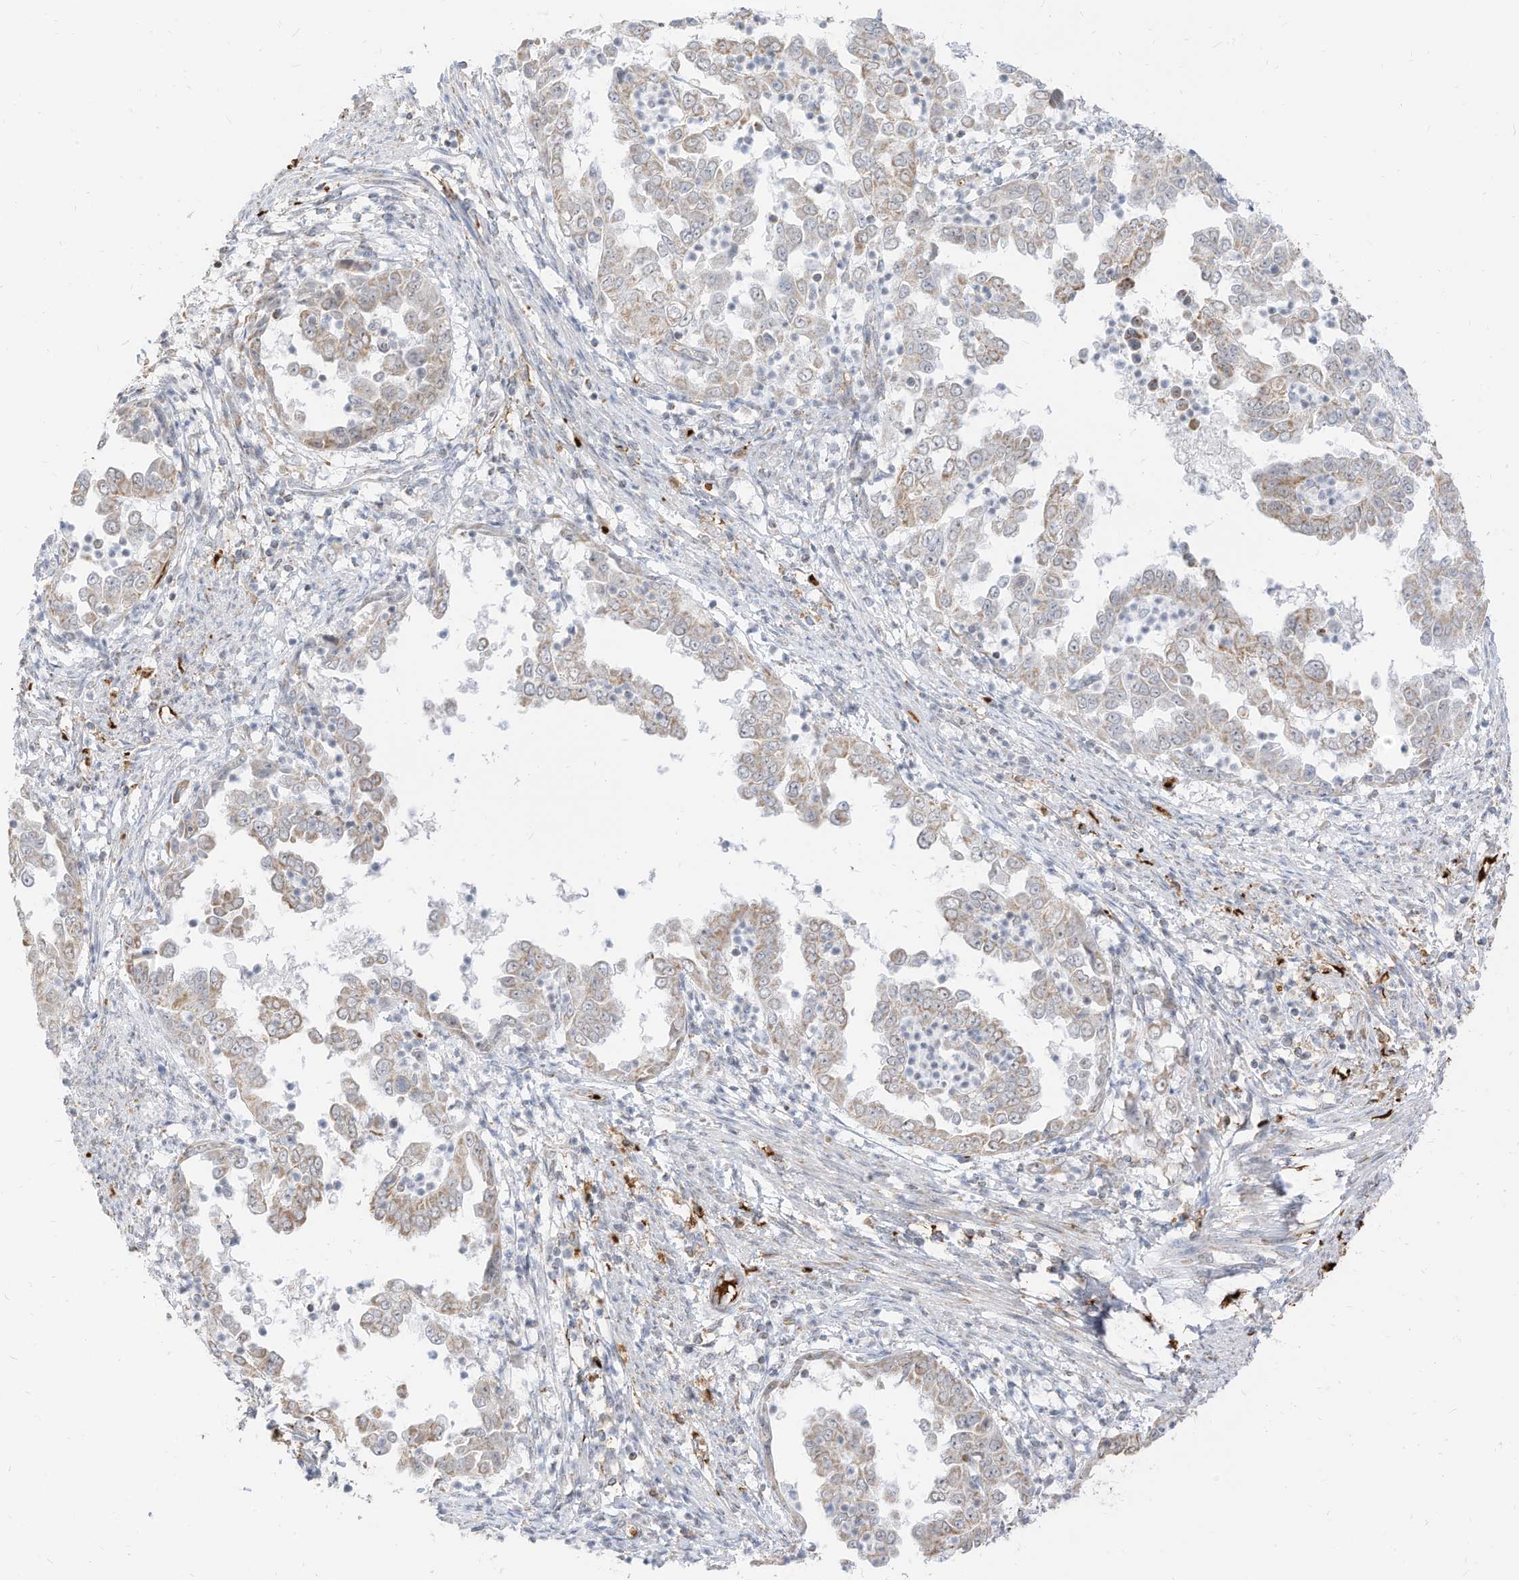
{"staining": {"intensity": "weak", "quantity": ">75%", "location": "cytoplasmic/membranous"}, "tissue": "endometrial cancer", "cell_type": "Tumor cells", "image_type": "cancer", "snomed": [{"axis": "morphology", "description": "Adenocarcinoma, NOS"}, {"axis": "topography", "description": "Endometrium"}], "caption": "Adenocarcinoma (endometrial) stained with immunohistochemistry shows weak cytoplasmic/membranous staining in approximately >75% of tumor cells. The staining was performed using DAB, with brown indicating positive protein expression. Nuclei are stained blue with hematoxylin.", "gene": "MTUS2", "patient": {"sex": "female", "age": 85}}